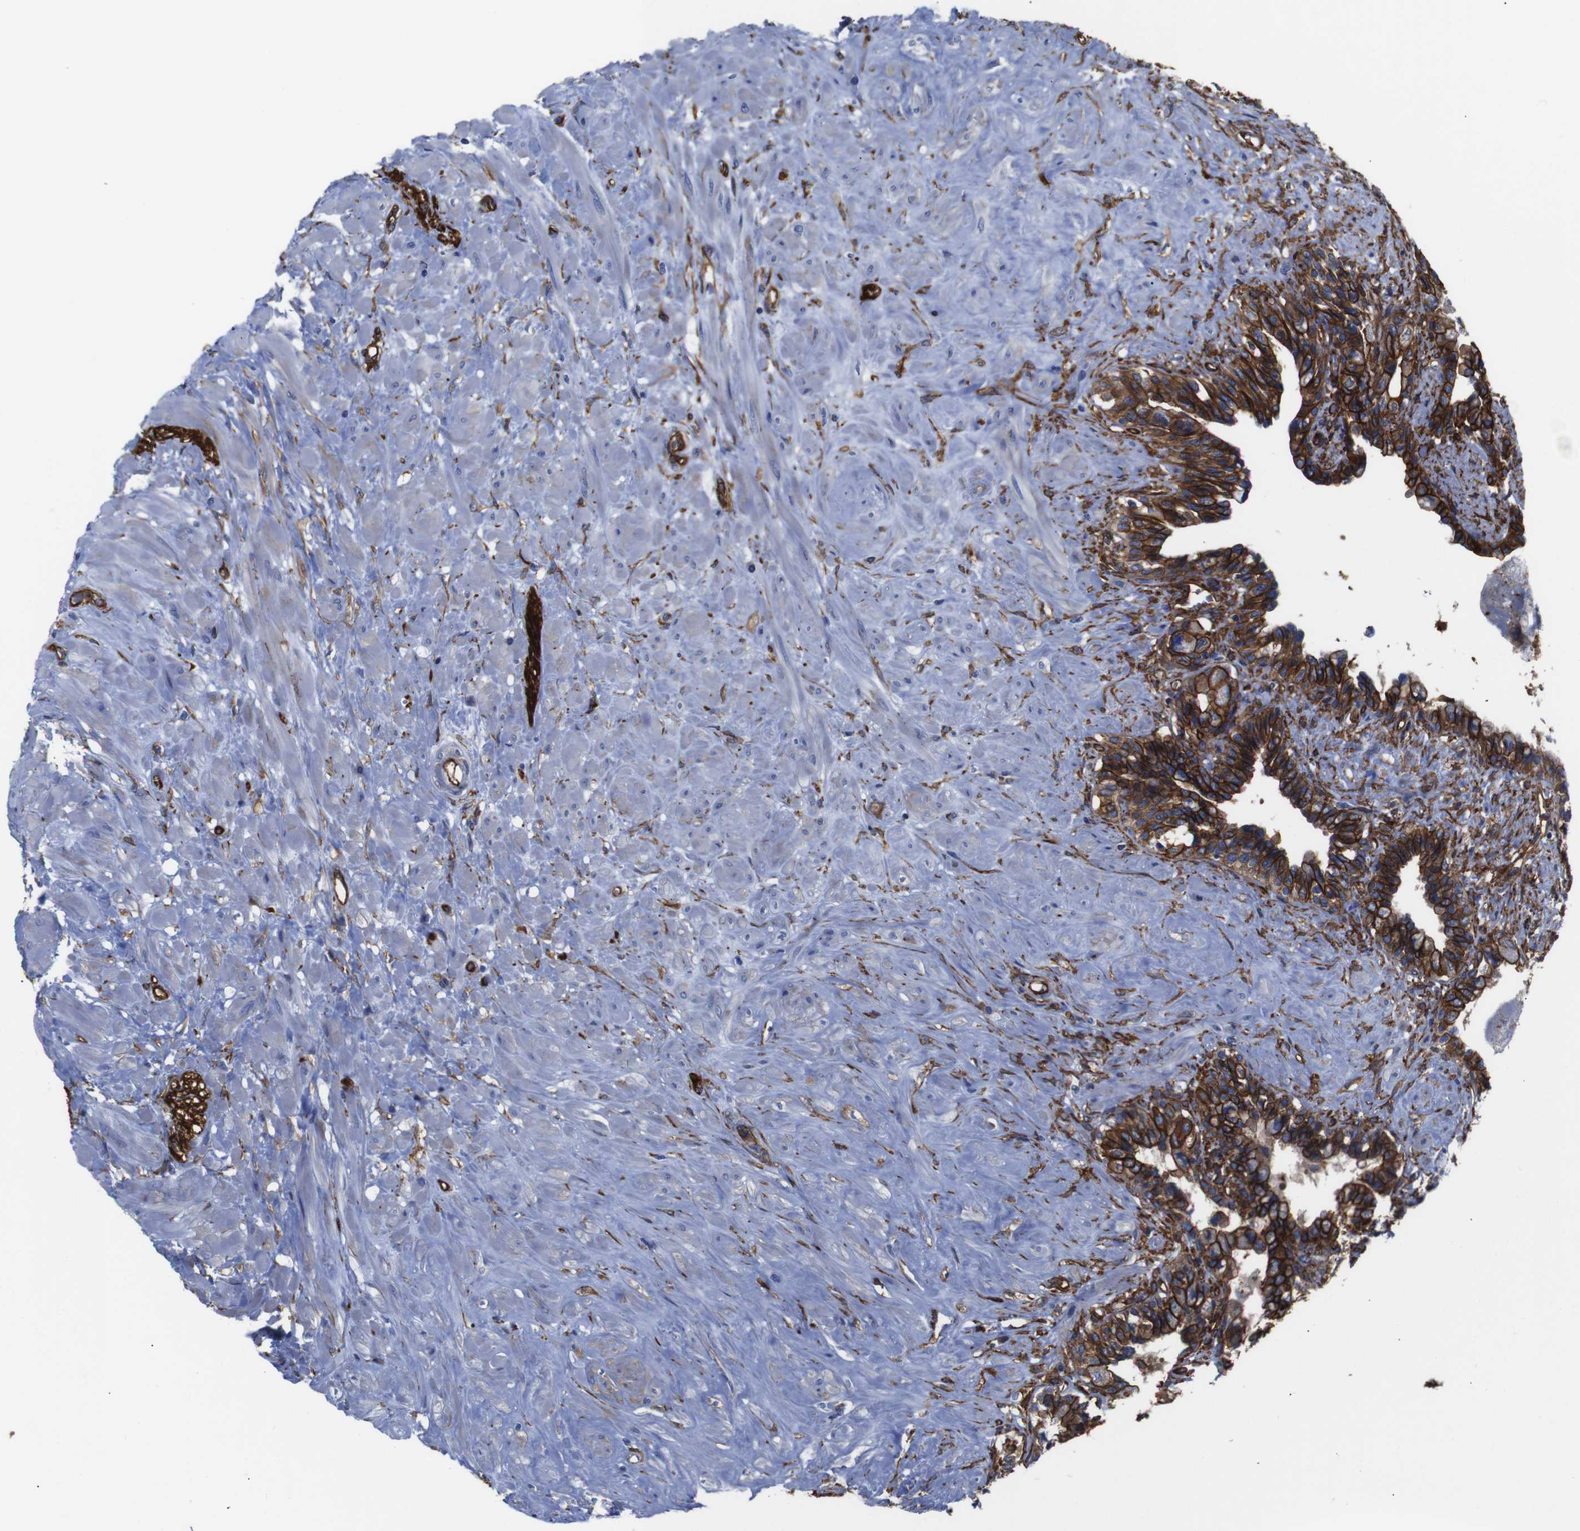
{"staining": {"intensity": "strong", "quantity": ">75%", "location": "cytoplasmic/membranous"}, "tissue": "seminal vesicle", "cell_type": "Glandular cells", "image_type": "normal", "snomed": [{"axis": "morphology", "description": "Normal tissue, NOS"}, {"axis": "topography", "description": "Seminal veicle"}], "caption": "About >75% of glandular cells in benign seminal vesicle exhibit strong cytoplasmic/membranous protein expression as visualized by brown immunohistochemical staining.", "gene": "SPTBN1", "patient": {"sex": "male", "age": 63}}